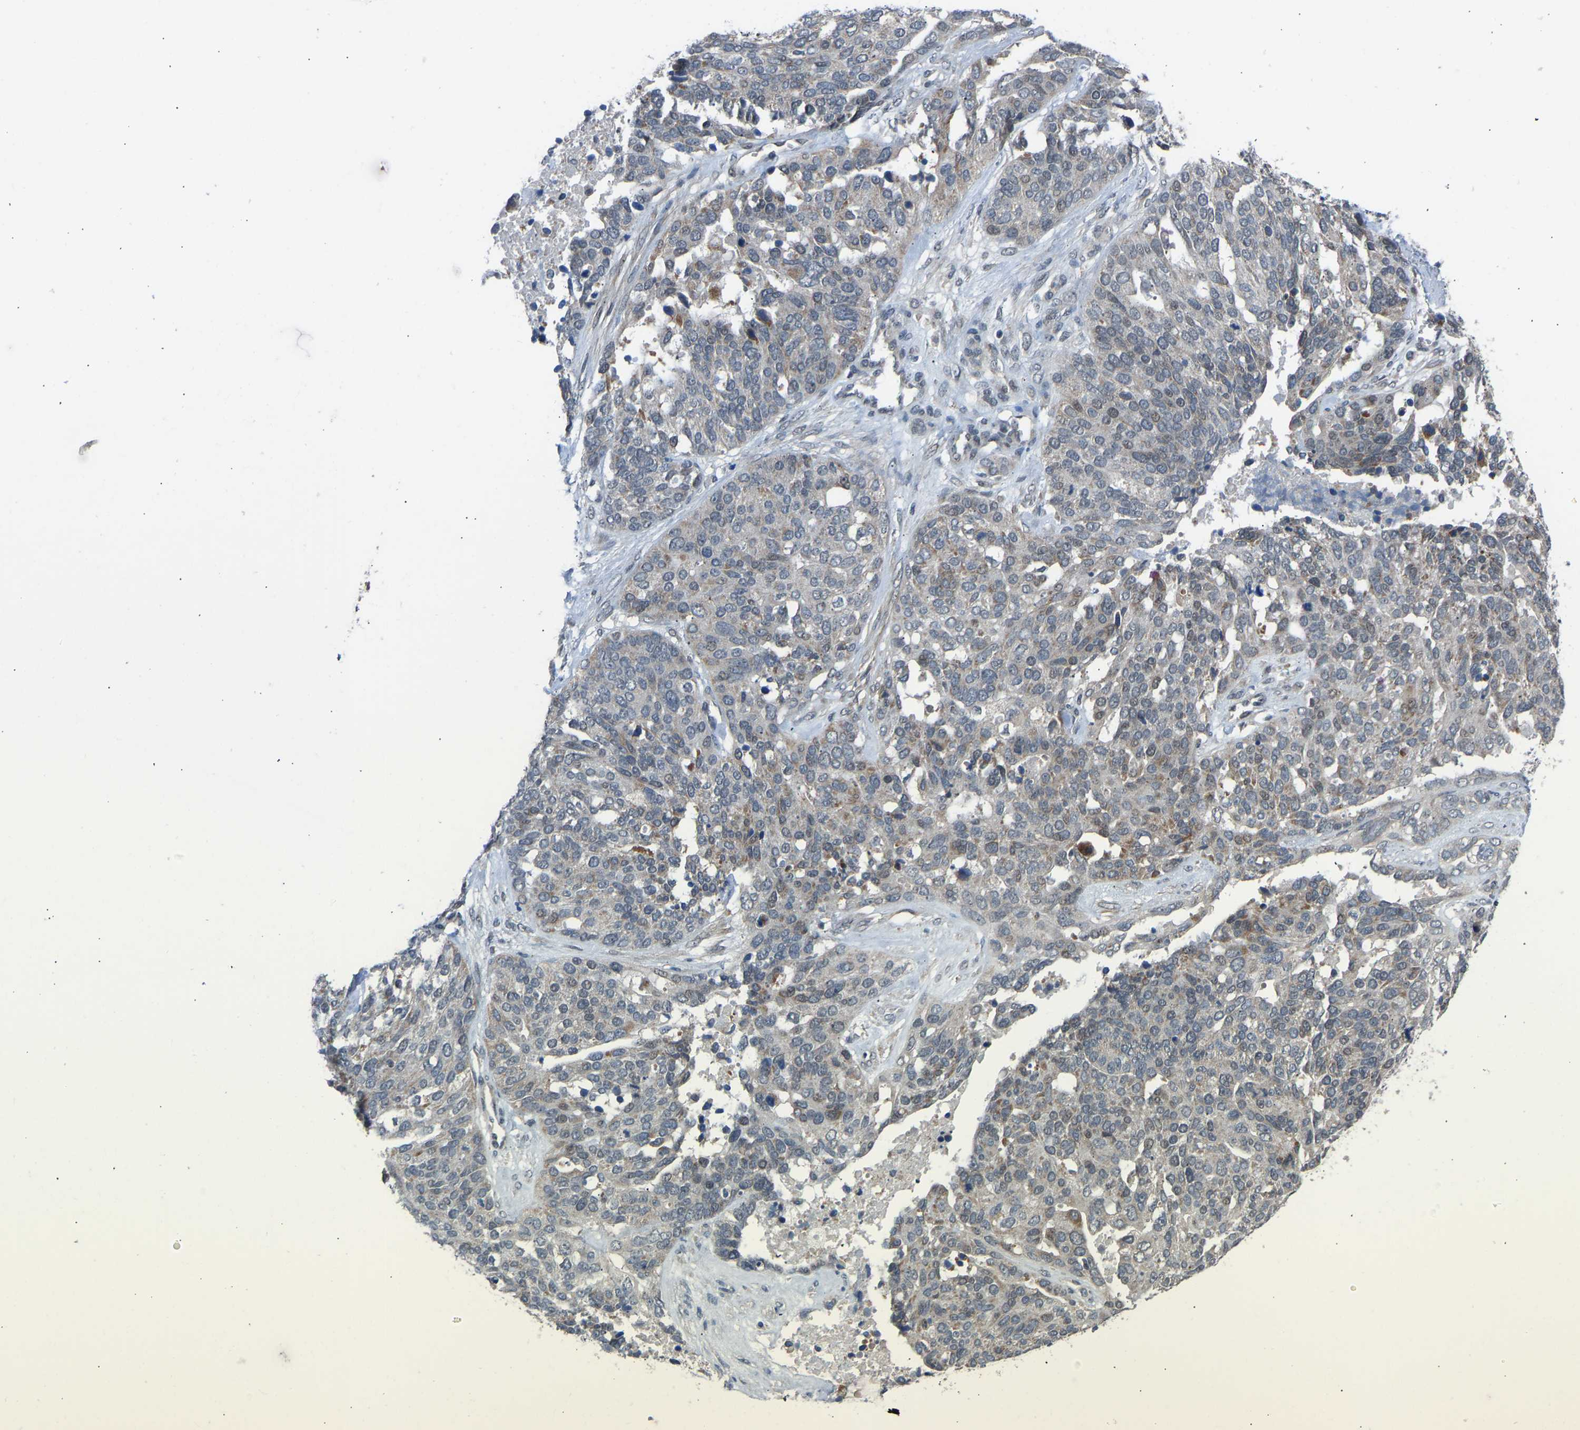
{"staining": {"intensity": "moderate", "quantity": "<25%", "location": "cytoplasmic/membranous"}, "tissue": "ovarian cancer", "cell_type": "Tumor cells", "image_type": "cancer", "snomed": [{"axis": "morphology", "description": "Cystadenocarcinoma, serous, NOS"}, {"axis": "topography", "description": "Ovary"}], "caption": "Immunohistochemistry (IHC) (DAB (3,3'-diaminobenzidine)) staining of ovarian serous cystadenocarcinoma exhibits moderate cytoplasmic/membranous protein staining in about <25% of tumor cells.", "gene": "CDK2AP1", "patient": {"sex": "female", "age": 44}}